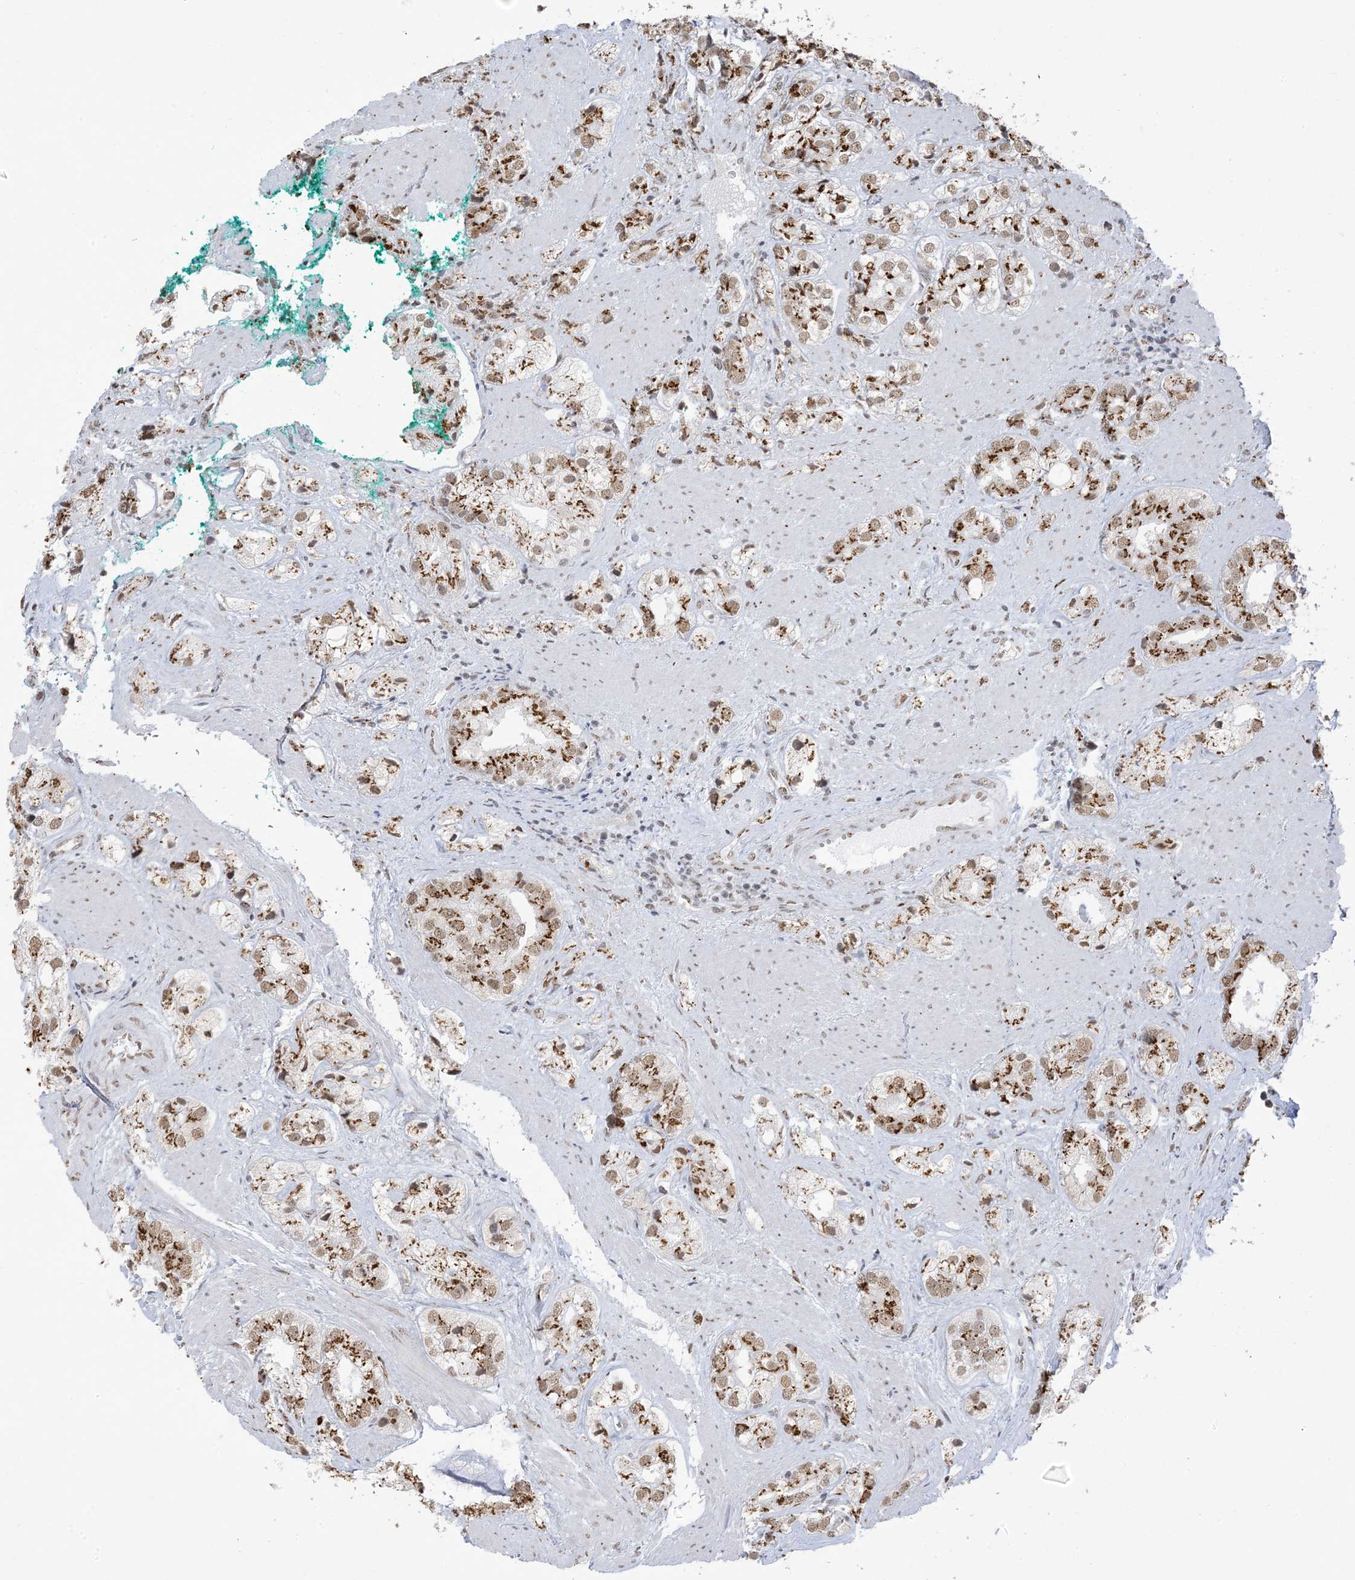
{"staining": {"intensity": "moderate", "quantity": ">75%", "location": "cytoplasmic/membranous,nuclear"}, "tissue": "prostate cancer", "cell_type": "Tumor cells", "image_type": "cancer", "snomed": [{"axis": "morphology", "description": "Adenocarcinoma, High grade"}, {"axis": "topography", "description": "Prostate"}], "caption": "Immunohistochemical staining of prostate cancer displays medium levels of moderate cytoplasmic/membranous and nuclear expression in about >75% of tumor cells.", "gene": "GPR107", "patient": {"sex": "male", "age": 50}}